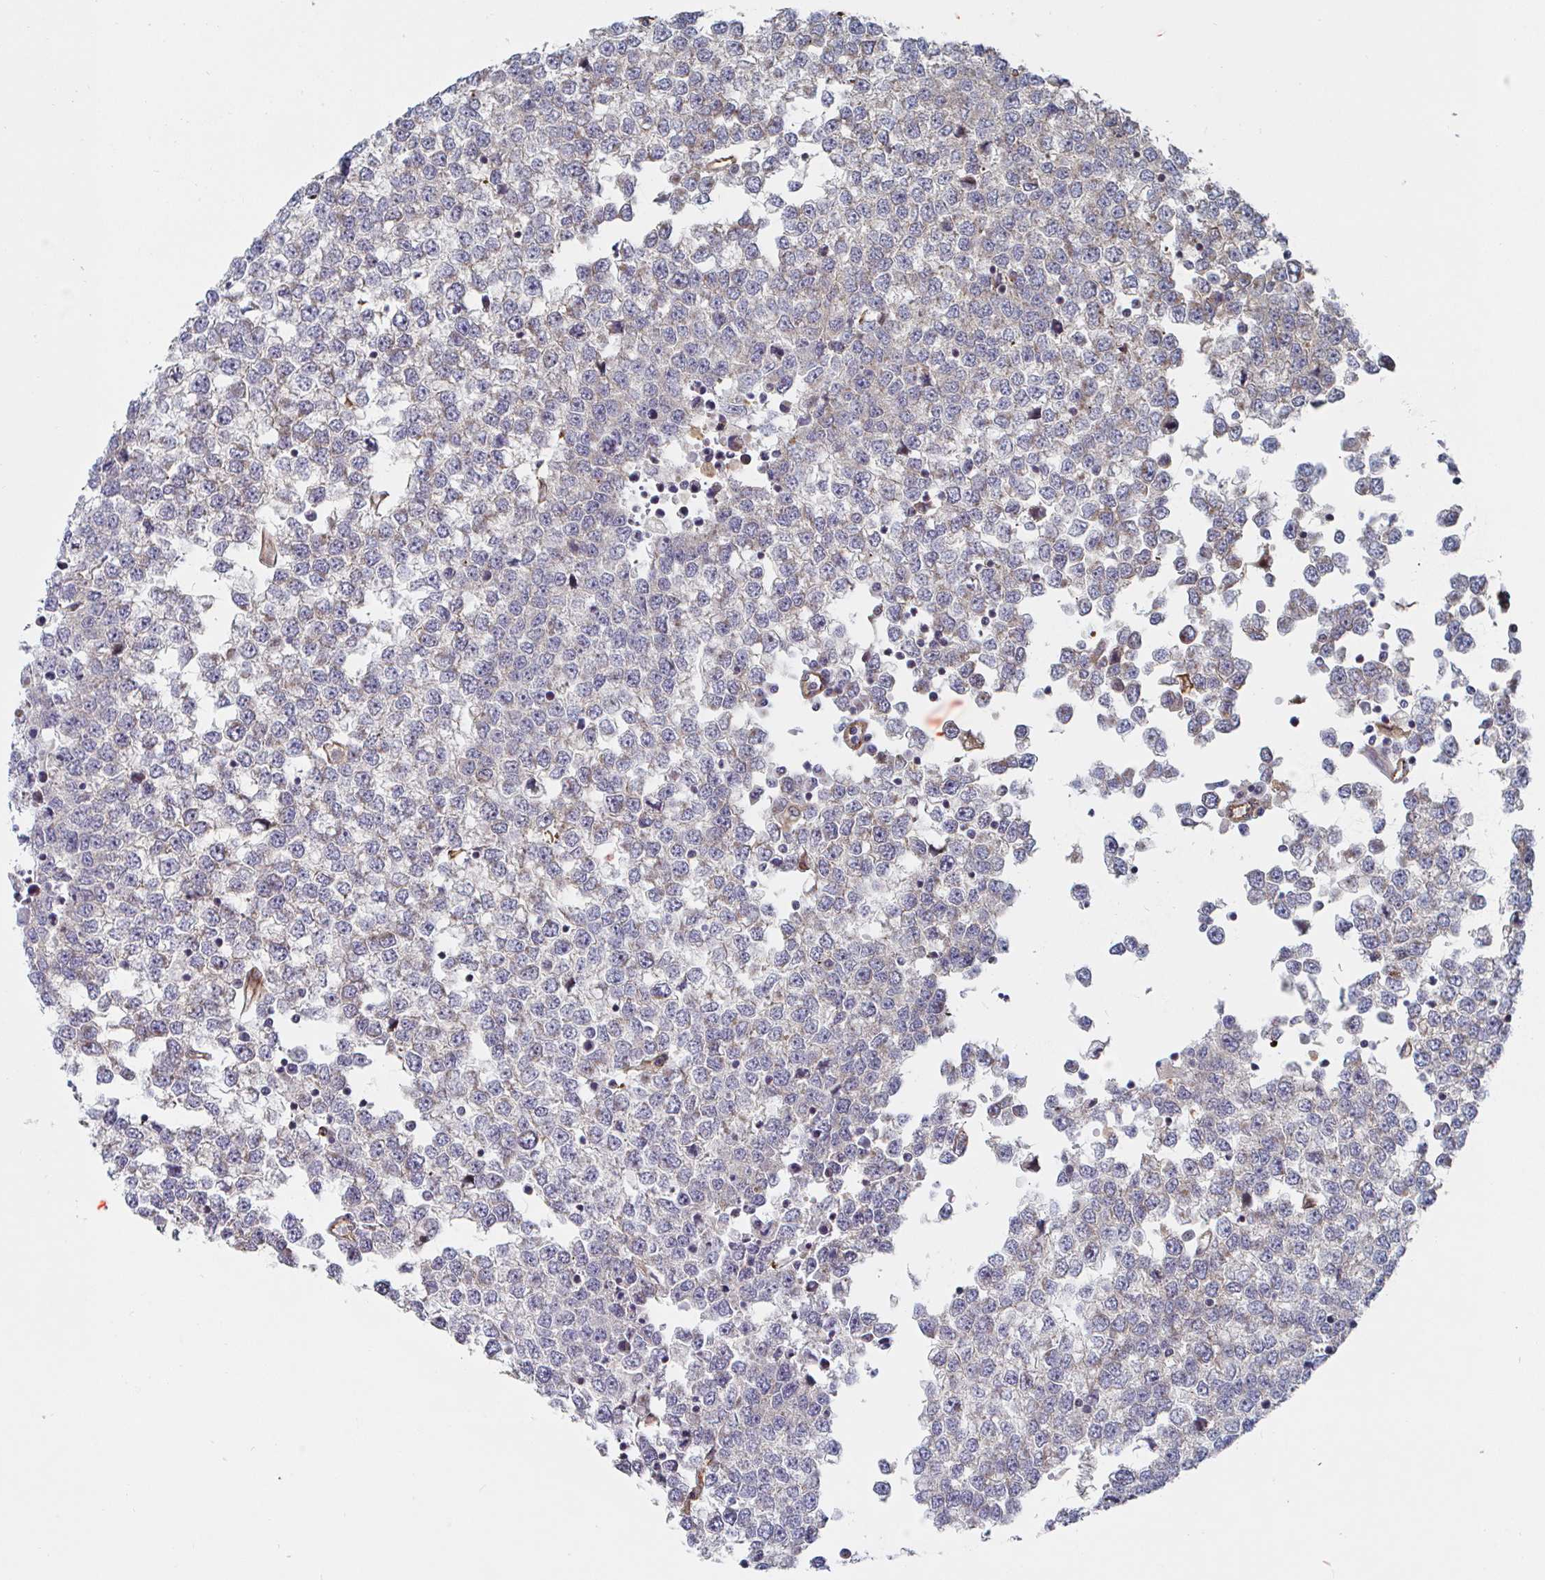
{"staining": {"intensity": "negative", "quantity": "none", "location": "none"}, "tissue": "testis cancer", "cell_type": "Tumor cells", "image_type": "cancer", "snomed": [{"axis": "morphology", "description": "Seminoma, NOS"}, {"axis": "topography", "description": "Testis"}], "caption": "Immunohistochemical staining of human seminoma (testis) shows no significant staining in tumor cells.", "gene": "DVL3", "patient": {"sex": "male", "age": 65}}